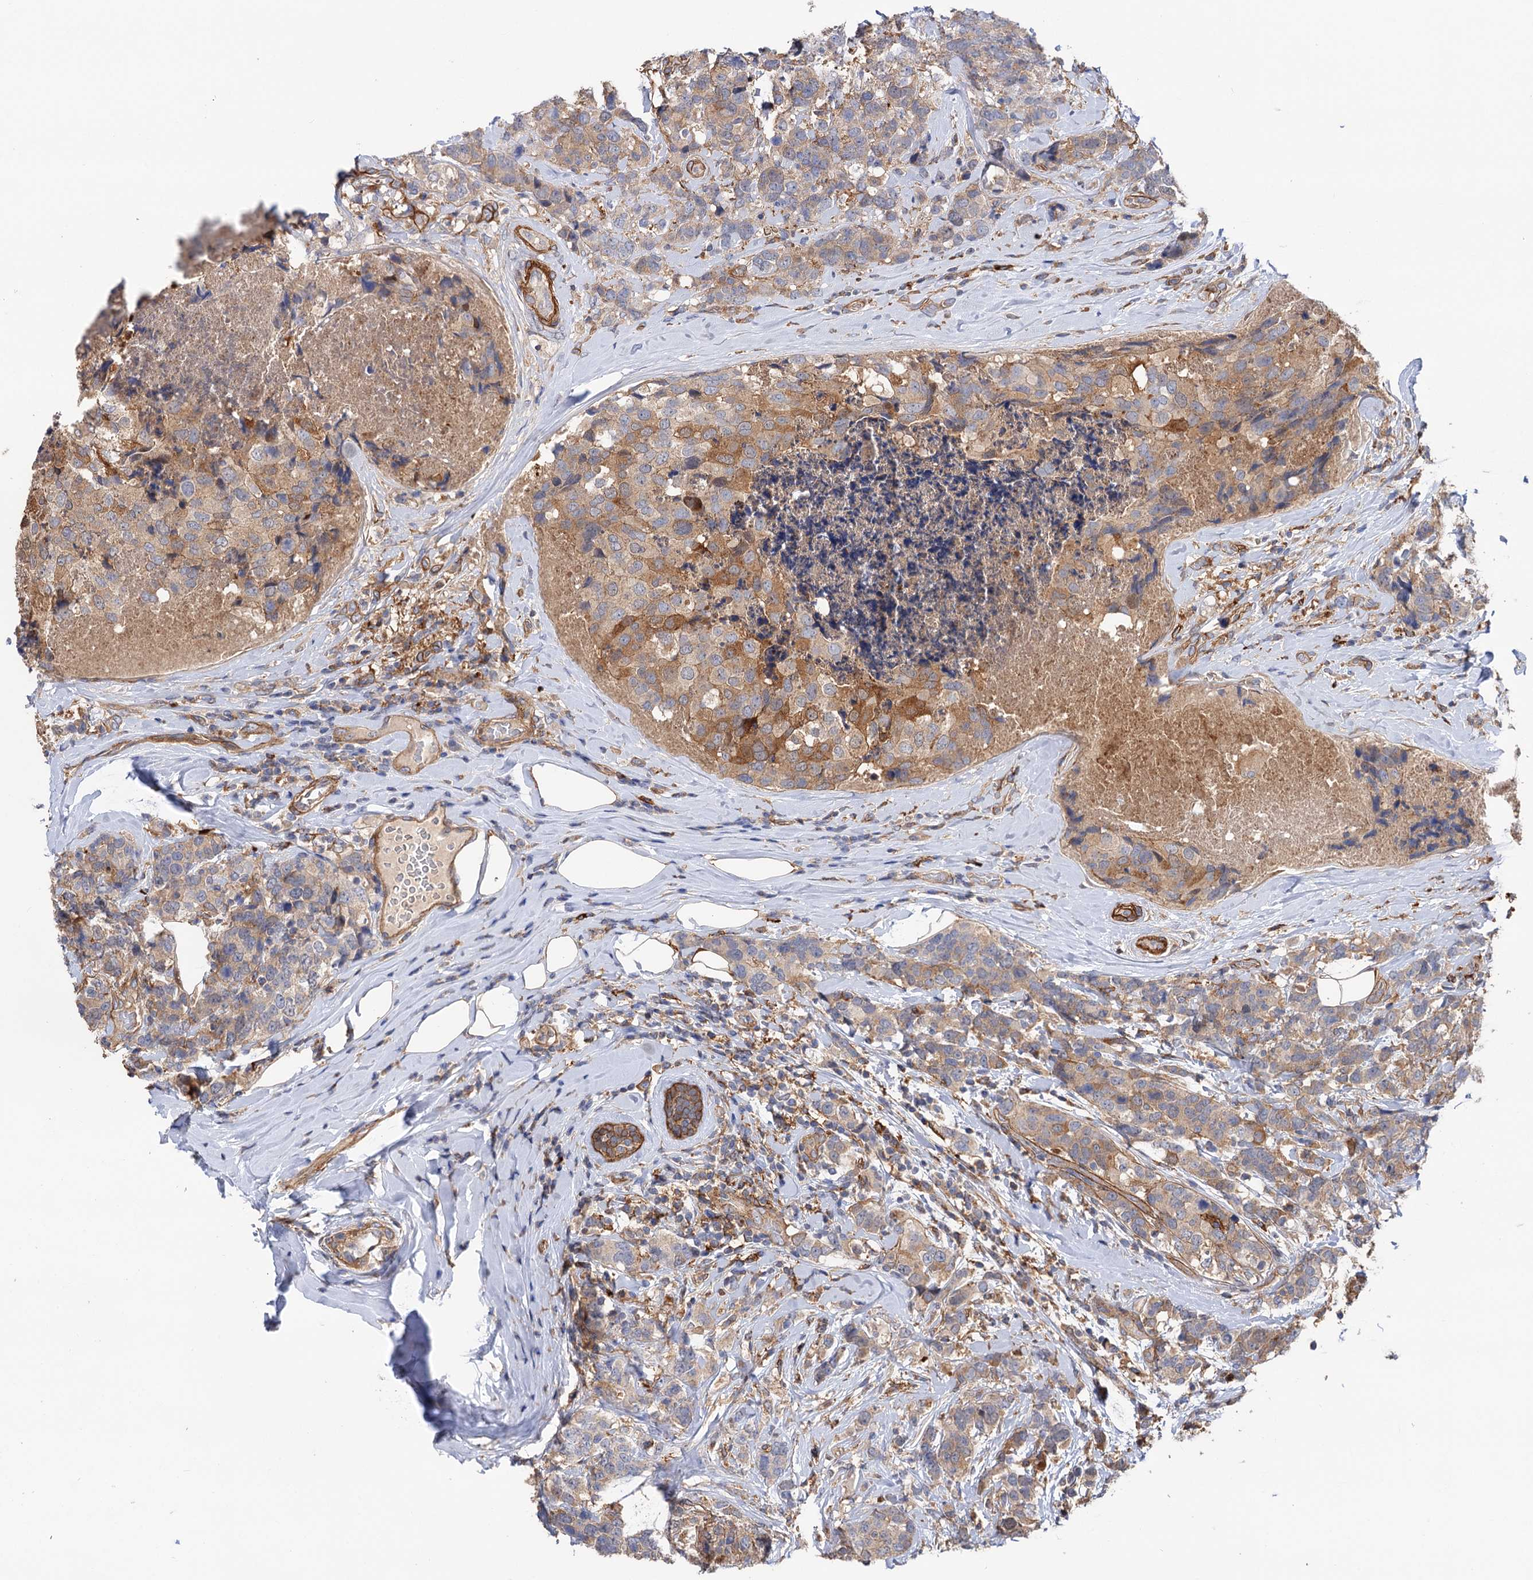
{"staining": {"intensity": "weak", "quantity": "25%-75%", "location": "cytoplasmic/membranous"}, "tissue": "breast cancer", "cell_type": "Tumor cells", "image_type": "cancer", "snomed": [{"axis": "morphology", "description": "Lobular carcinoma"}, {"axis": "topography", "description": "Breast"}], "caption": "A micrograph of human breast cancer stained for a protein shows weak cytoplasmic/membranous brown staining in tumor cells. The protein is stained brown, and the nuclei are stained in blue (DAB (3,3'-diaminobenzidine) IHC with brightfield microscopy, high magnification).", "gene": "CSAD", "patient": {"sex": "female", "age": 59}}